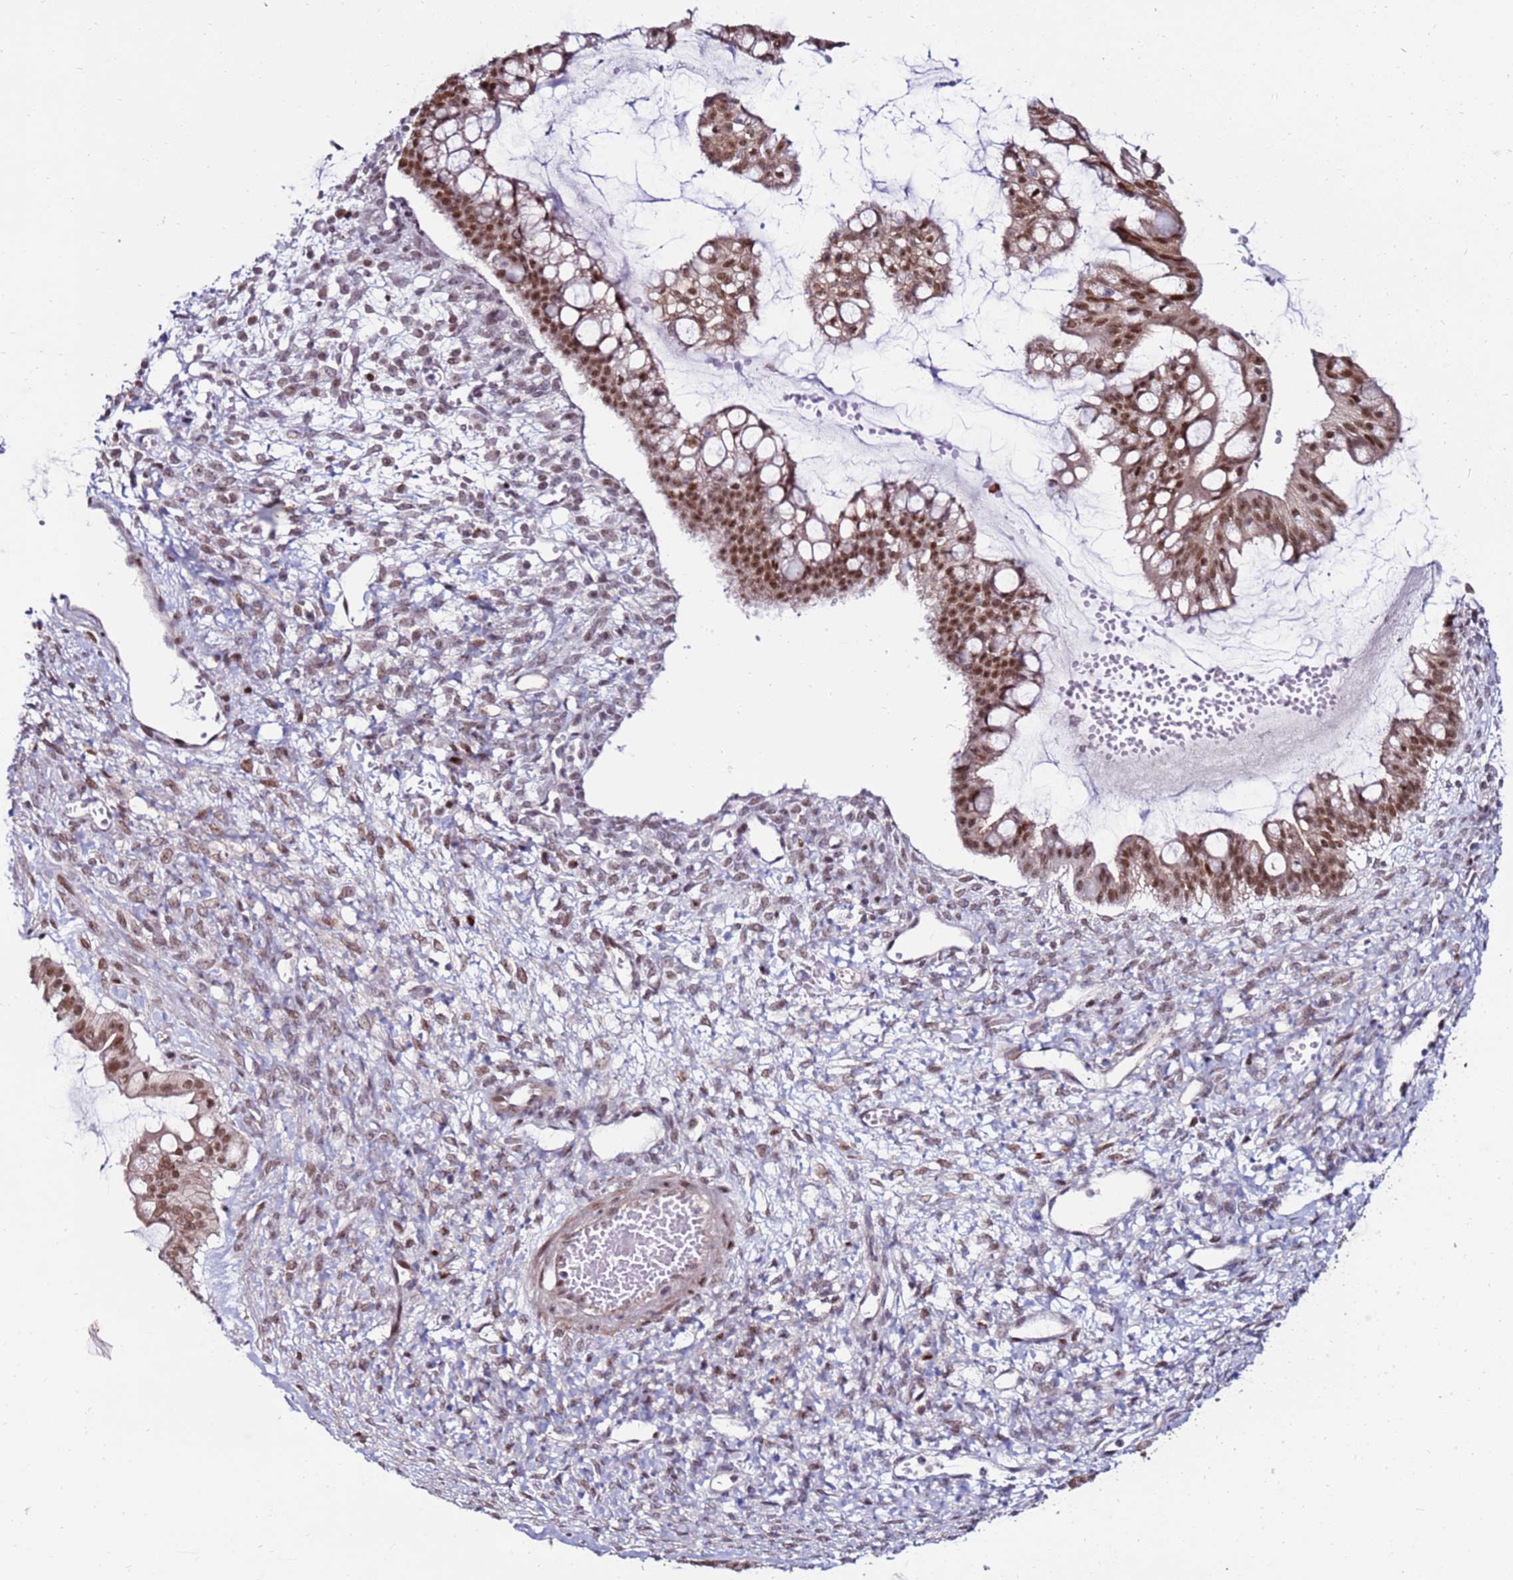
{"staining": {"intensity": "moderate", "quantity": ">75%", "location": "nuclear"}, "tissue": "ovarian cancer", "cell_type": "Tumor cells", "image_type": "cancer", "snomed": [{"axis": "morphology", "description": "Cystadenocarcinoma, mucinous, NOS"}, {"axis": "topography", "description": "Ovary"}], "caption": "This is an image of immunohistochemistry (IHC) staining of ovarian cancer, which shows moderate expression in the nuclear of tumor cells.", "gene": "KPNA4", "patient": {"sex": "female", "age": 73}}